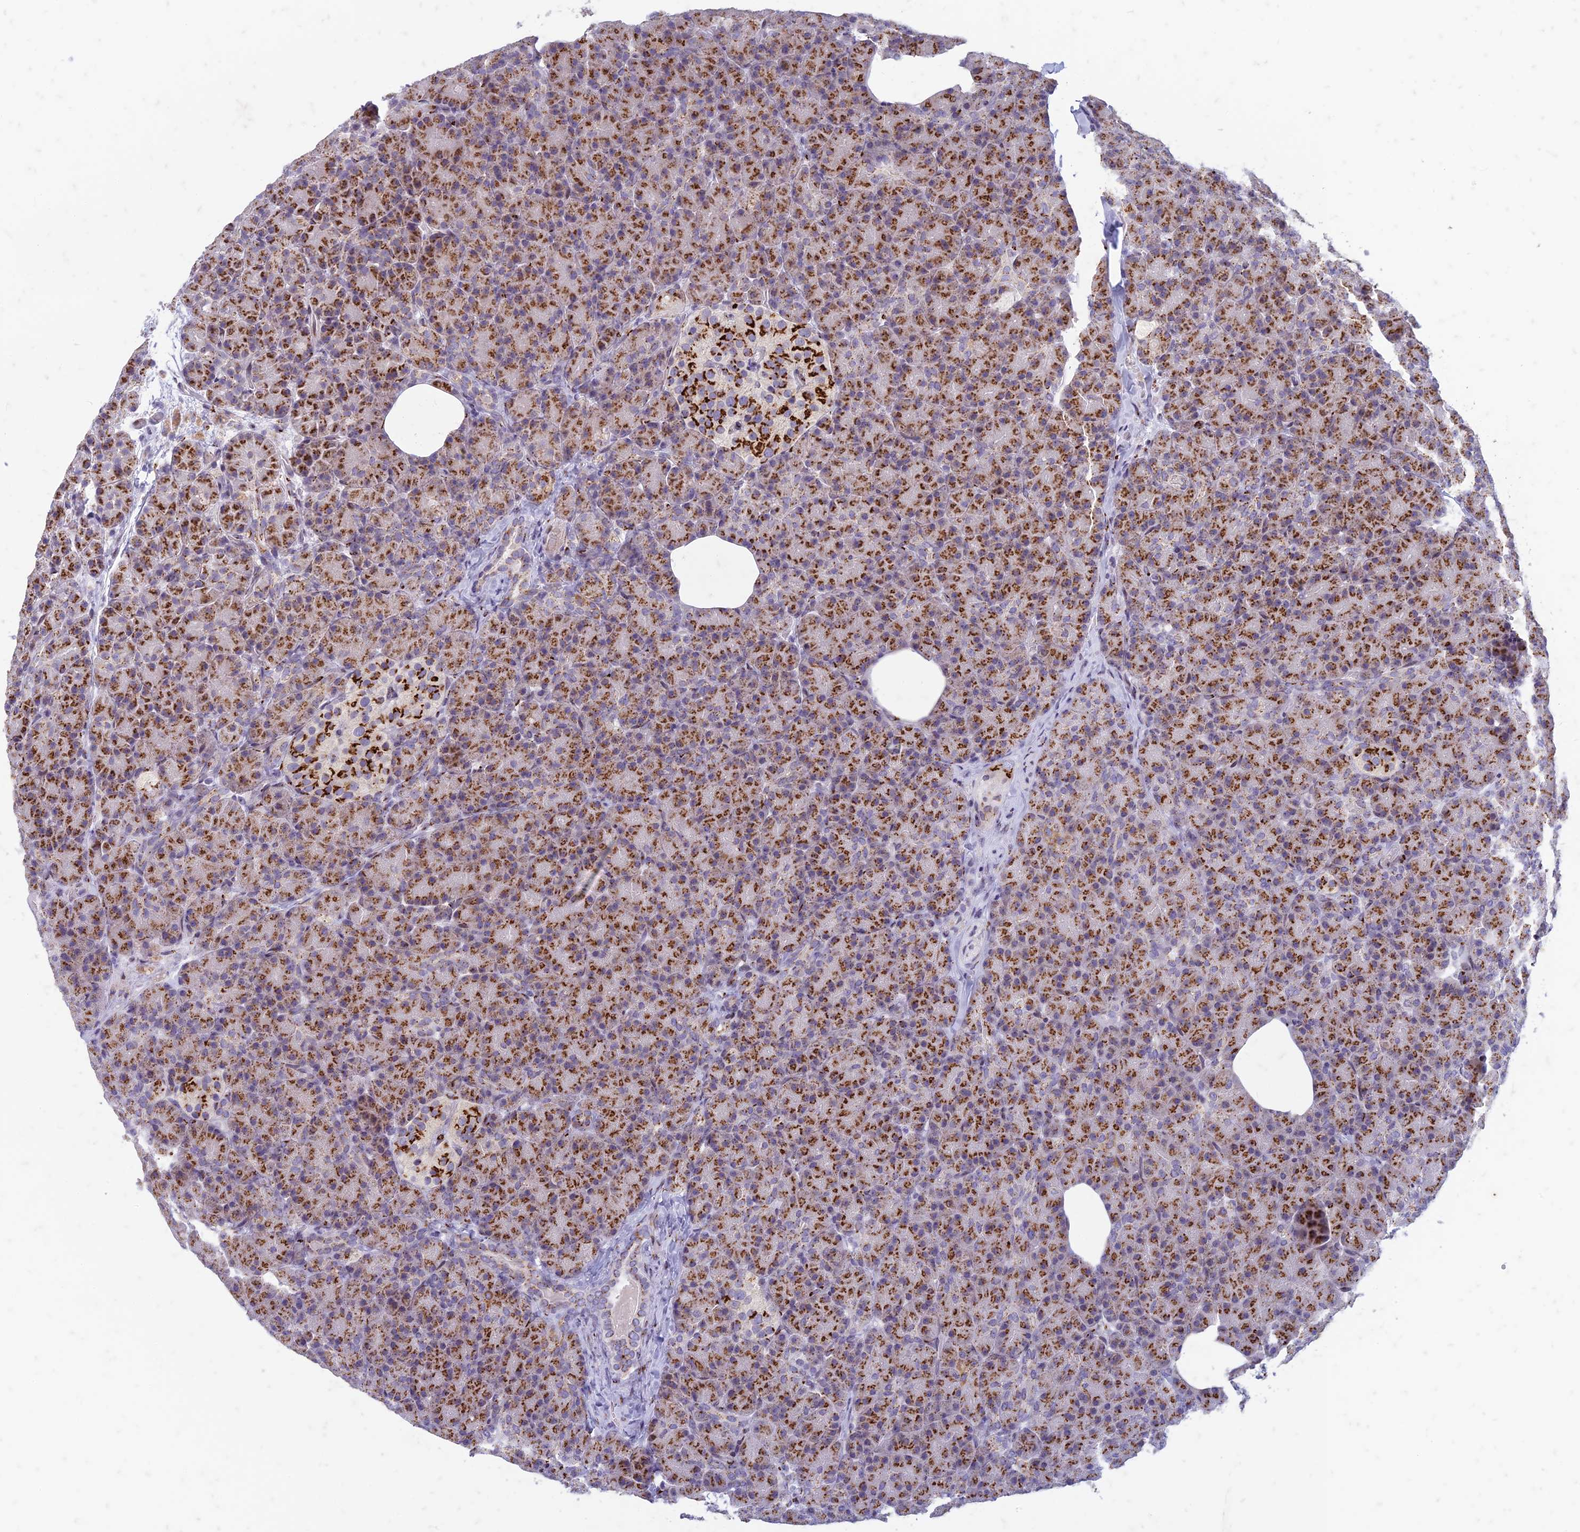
{"staining": {"intensity": "strong", "quantity": ">75%", "location": "cytoplasmic/membranous"}, "tissue": "pancreas", "cell_type": "Exocrine glandular cells", "image_type": "normal", "snomed": [{"axis": "morphology", "description": "Normal tissue, NOS"}, {"axis": "topography", "description": "Pancreas"}], "caption": "Brown immunohistochemical staining in normal pancreas reveals strong cytoplasmic/membranous positivity in approximately >75% of exocrine glandular cells.", "gene": "FAM3C", "patient": {"sex": "female", "age": 43}}